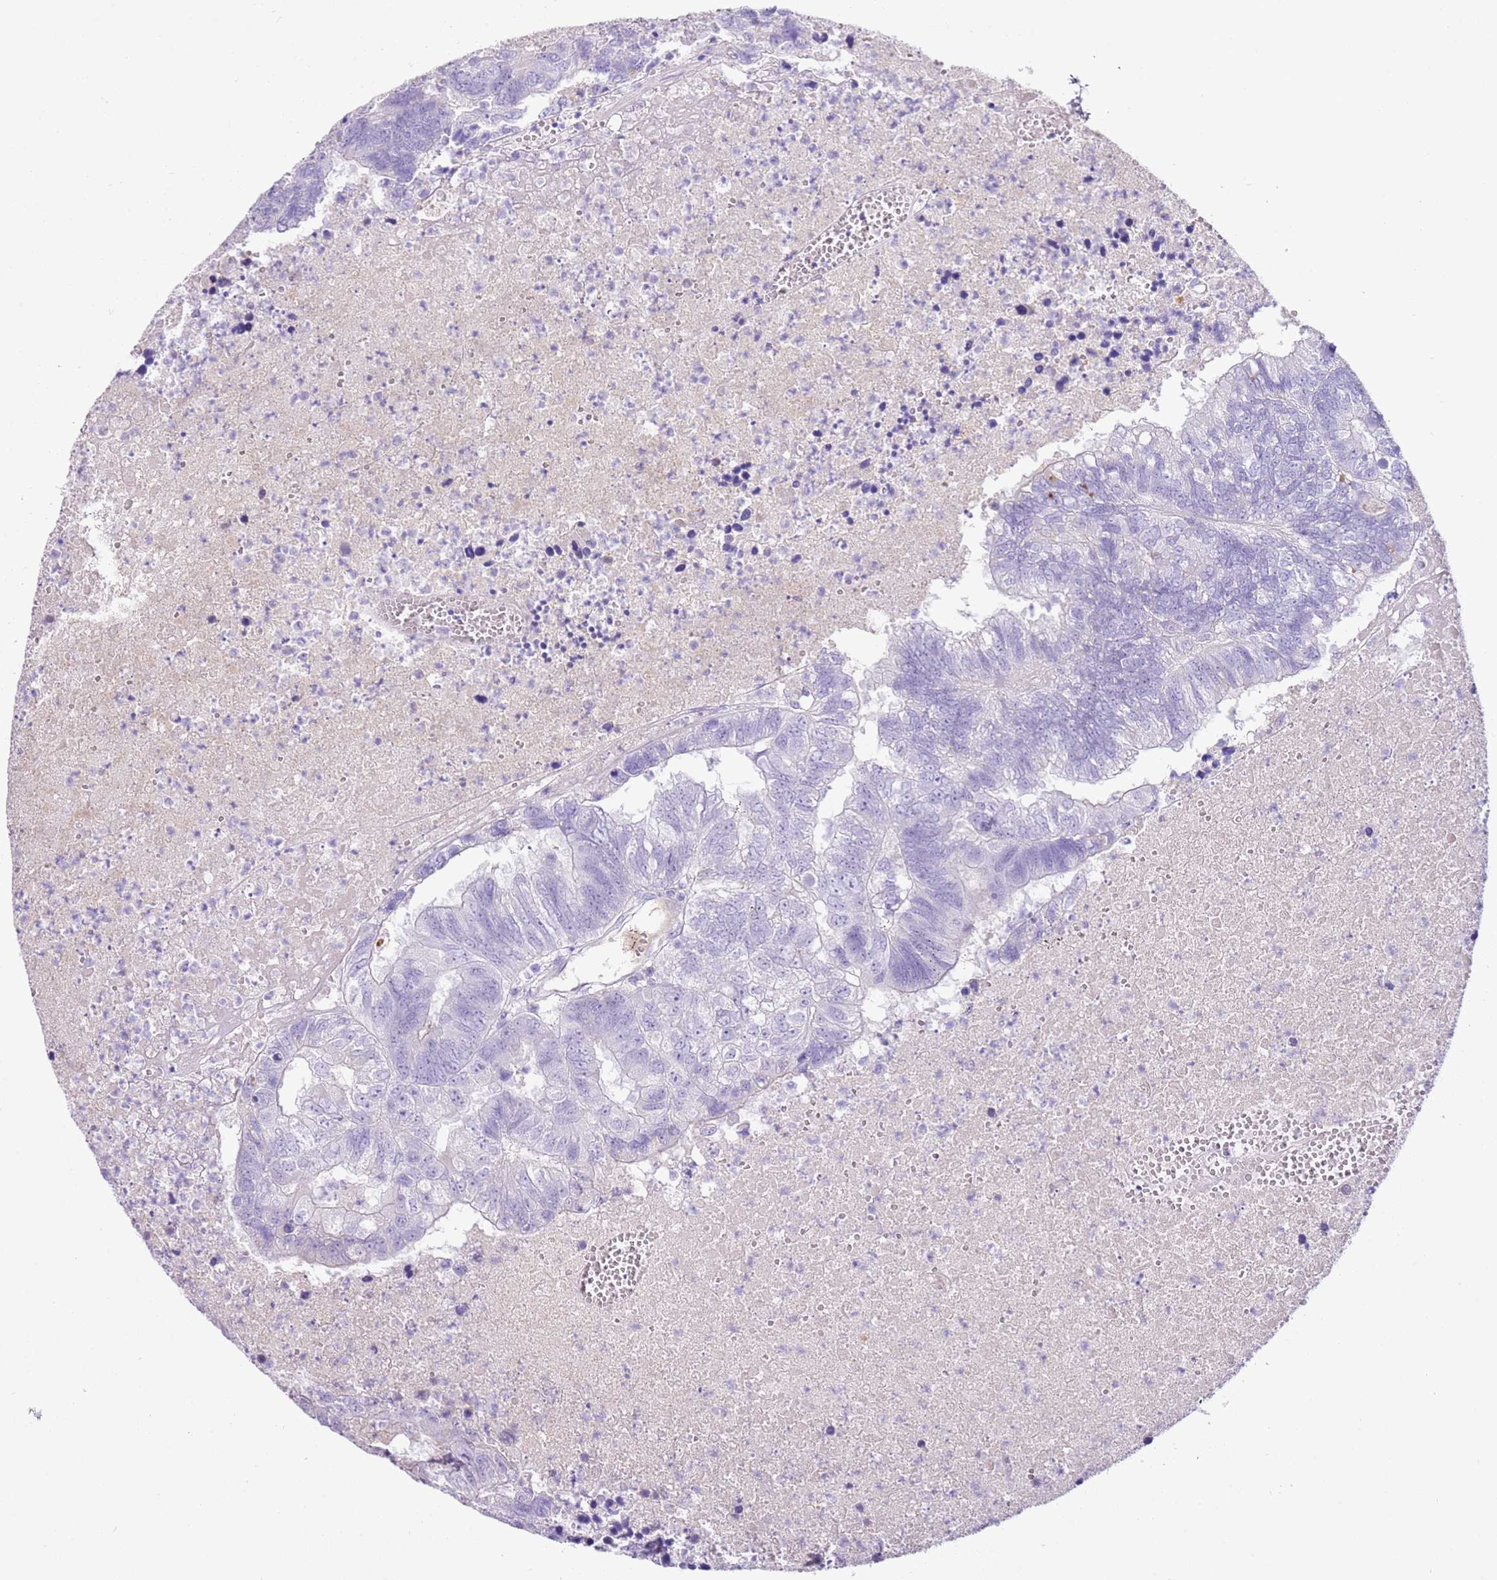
{"staining": {"intensity": "negative", "quantity": "none", "location": "none"}, "tissue": "colorectal cancer", "cell_type": "Tumor cells", "image_type": "cancer", "snomed": [{"axis": "morphology", "description": "Adenocarcinoma, NOS"}, {"axis": "topography", "description": "Colon"}], "caption": "This is an immunohistochemistry (IHC) micrograph of colorectal adenocarcinoma. There is no staining in tumor cells.", "gene": "IGKV3D-11", "patient": {"sex": "female", "age": 48}}